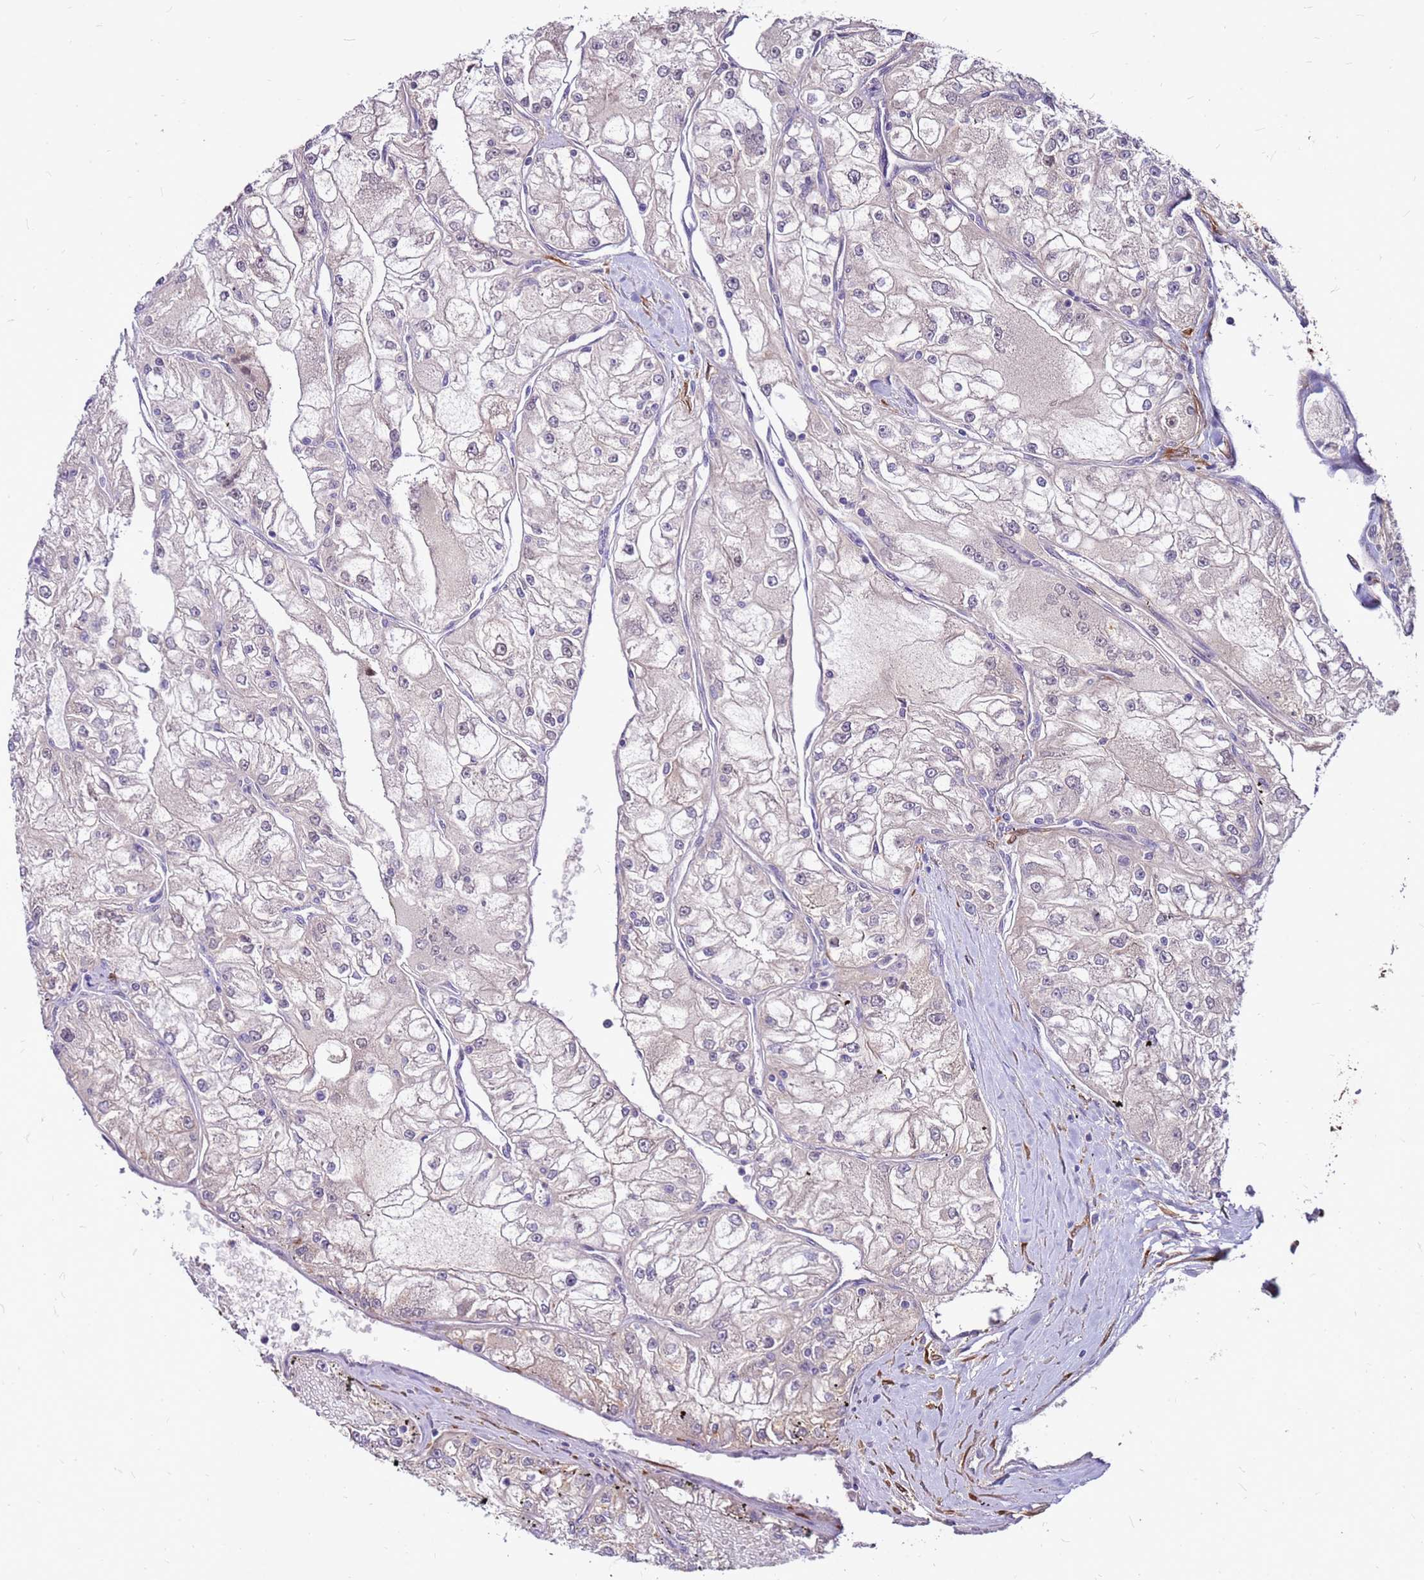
{"staining": {"intensity": "weak", "quantity": "25%-75%", "location": "cytoplasmic/membranous"}, "tissue": "renal cancer", "cell_type": "Tumor cells", "image_type": "cancer", "snomed": [{"axis": "morphology", "description": "Adenocarcinoma, NOS"}, {"axis": "topography", "description": "Kidney"}], "caption": "Protein expression analysis of adenocarcinoma (renal) displays weak cytoplasmic/membranous expression in about 25%-75% of tumor cells.", "gene": "ALDH1A3", "patient": {"sex": "female", "age": 72}}